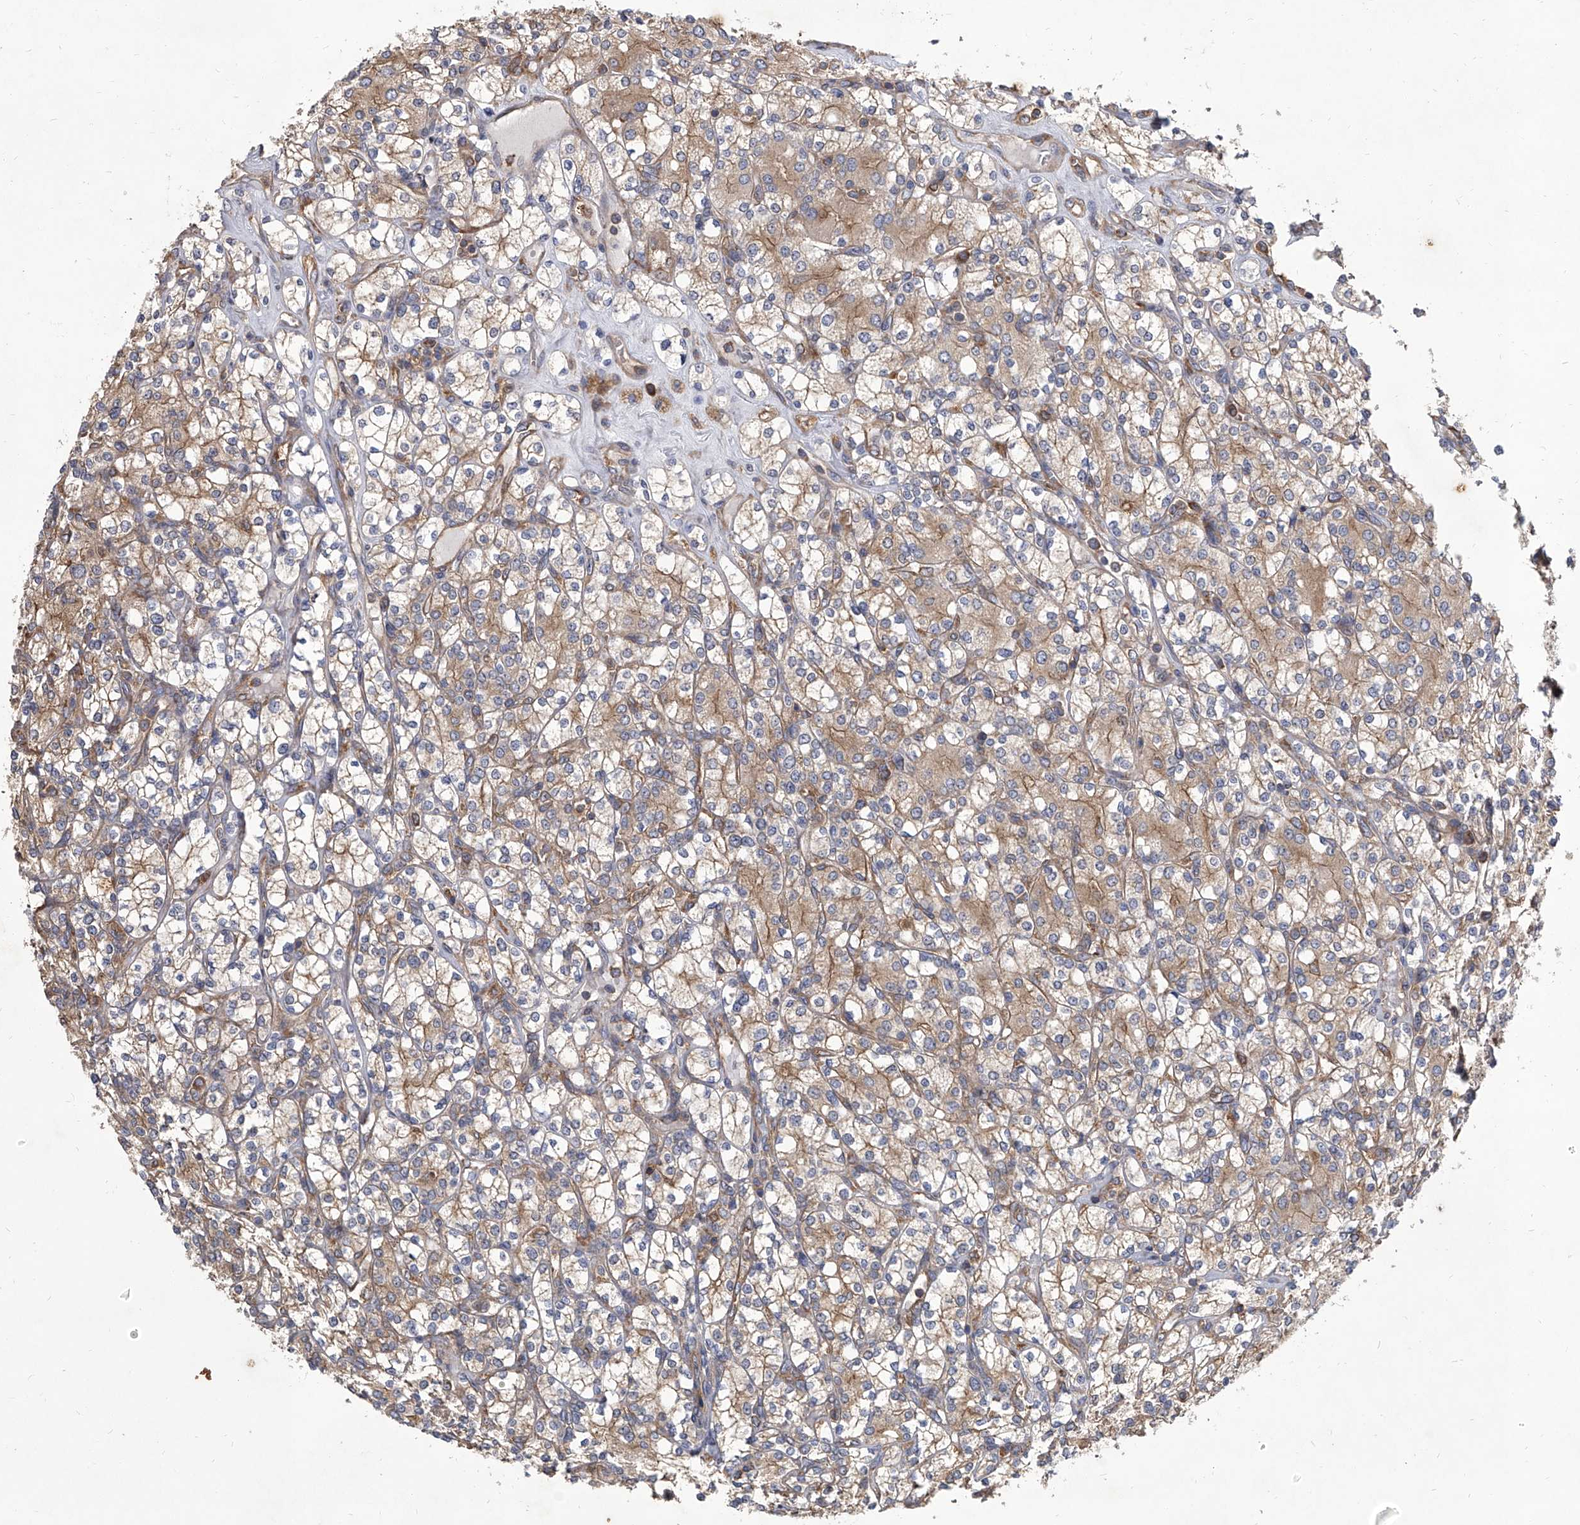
{"staining": {"intensity": "weak", "quantity": ">75%", "location": "cytoplasmic/membranous"}, "tissue": "renal cancer", "cell_type": "Tumor cells", "image_type": "cancer", "snomed": [{"axis": "morphology", "description": "Adenocarcinoma, NOS"}, {"axis": "topography", "description": "Kidney"}], "caption": "DAB (3,3'-diaminobenzidine) immunohistochemical staining of human adenocarcinoma (renal) reveals weak cytoplasmic/membranous protein staining in about >75% of tumor cells.", "gene": "EIF2S2", "patient": {"sex": "male", "age": 77}}